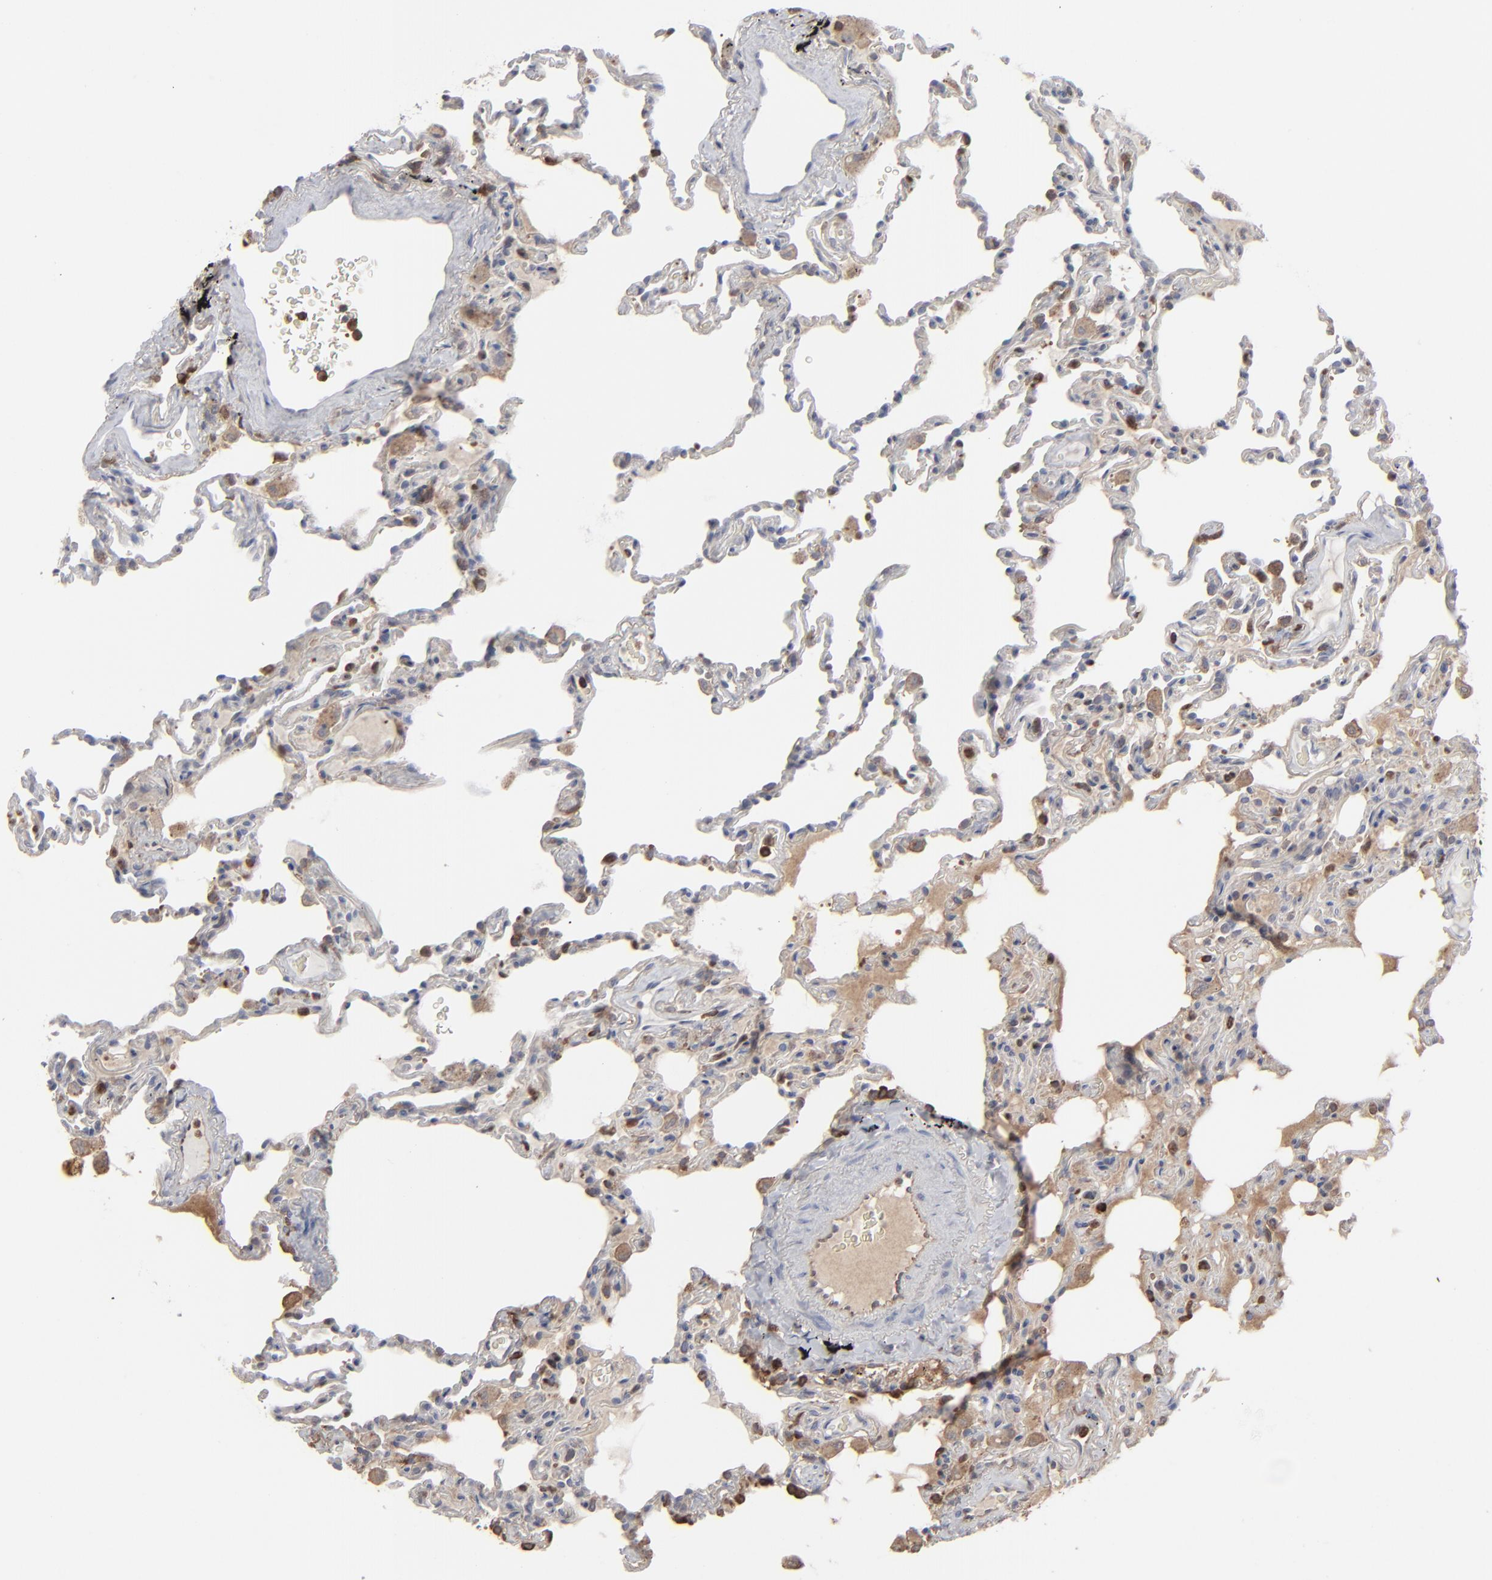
{"staining": {"intensity": "moderate", "quantity": ">75%", "location": "cytoplasmic/membranous,nuclear"}, "tissue": "lung", "cell_type": "Alveolar cells", "image_type": "normal", "snomed": [{"axis": "morphology", "description": "Normal tissue, NOS"}, {"axis": "topography", "description": "Lung"}], "caption": "DAB (3,3'-diaminobenzidine) immunohistochemical staining of unremarkable lung exhibits moderate cytoplasmic/membranous,nuclear protein positivity in approximately >75% of alveolar cells. Using DAB (3,3'-diaminobenzidine) (brown) and hematoxylin (blue) stains, captured at high magnification using brightfield microscopy.", "gene": "NME1", "patient": {"sex": "male", "age": 59}}